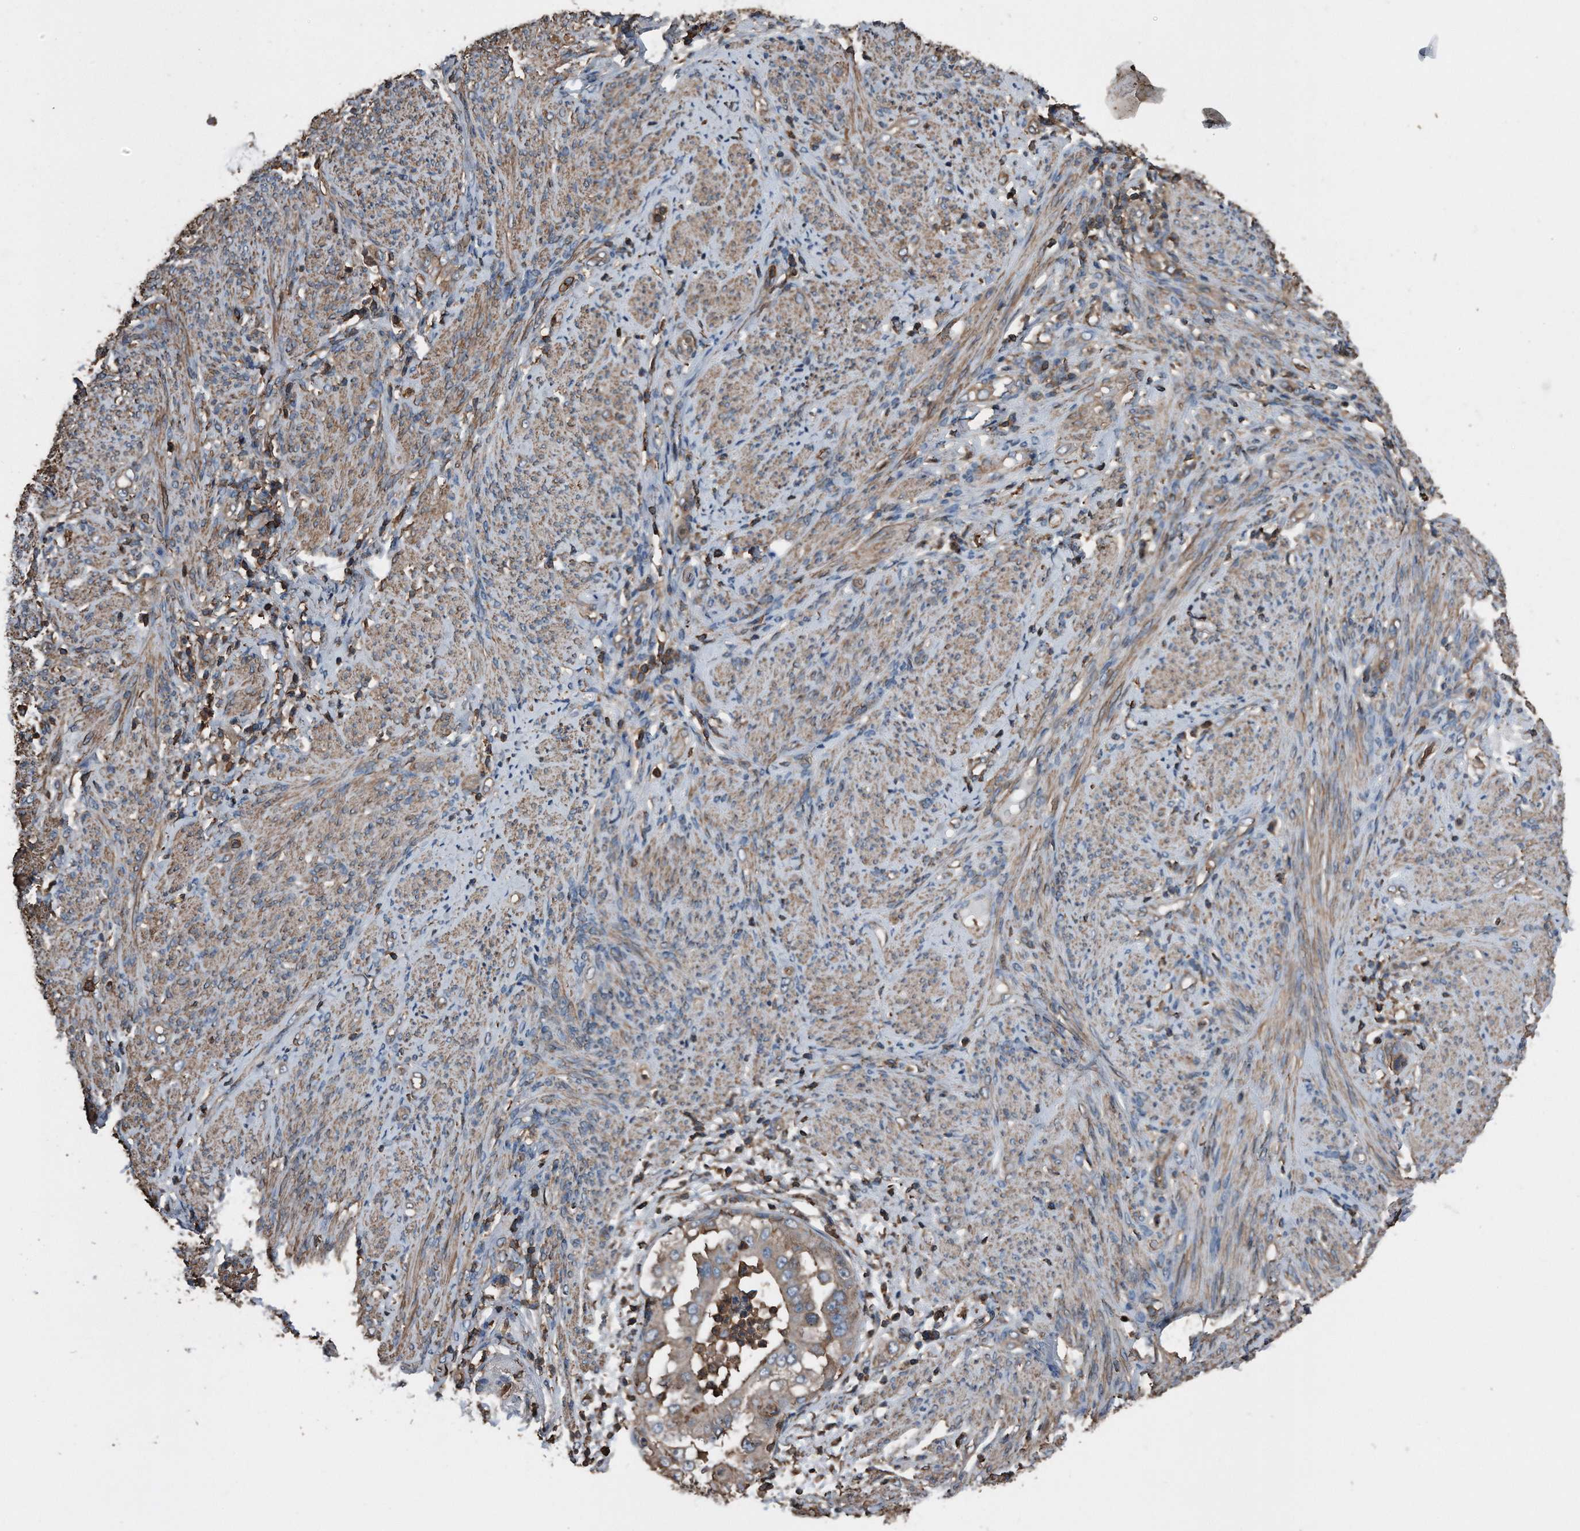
{"staining": {"intensity": "weak", "quantity": "25%-75%", "location": "cytoplasmic/membranous"}, "tissue": "endometrial cancer", "cell_type": "Tumor cells", "image_type": "cancer", "snomed": [{"axis": "morphology", "description": "Adenocarcinoma, NOS"}, {"axis": "topography", "description": "Endometrium"}], "caption": "Tumor cells display low levels of weak cytoplasmic/membranous positivity in about 25%-75% of cells in adenocarcinoma (endometrial).", "gene": "RSPO3", "patient": {"sex": "female", "age": 85}}